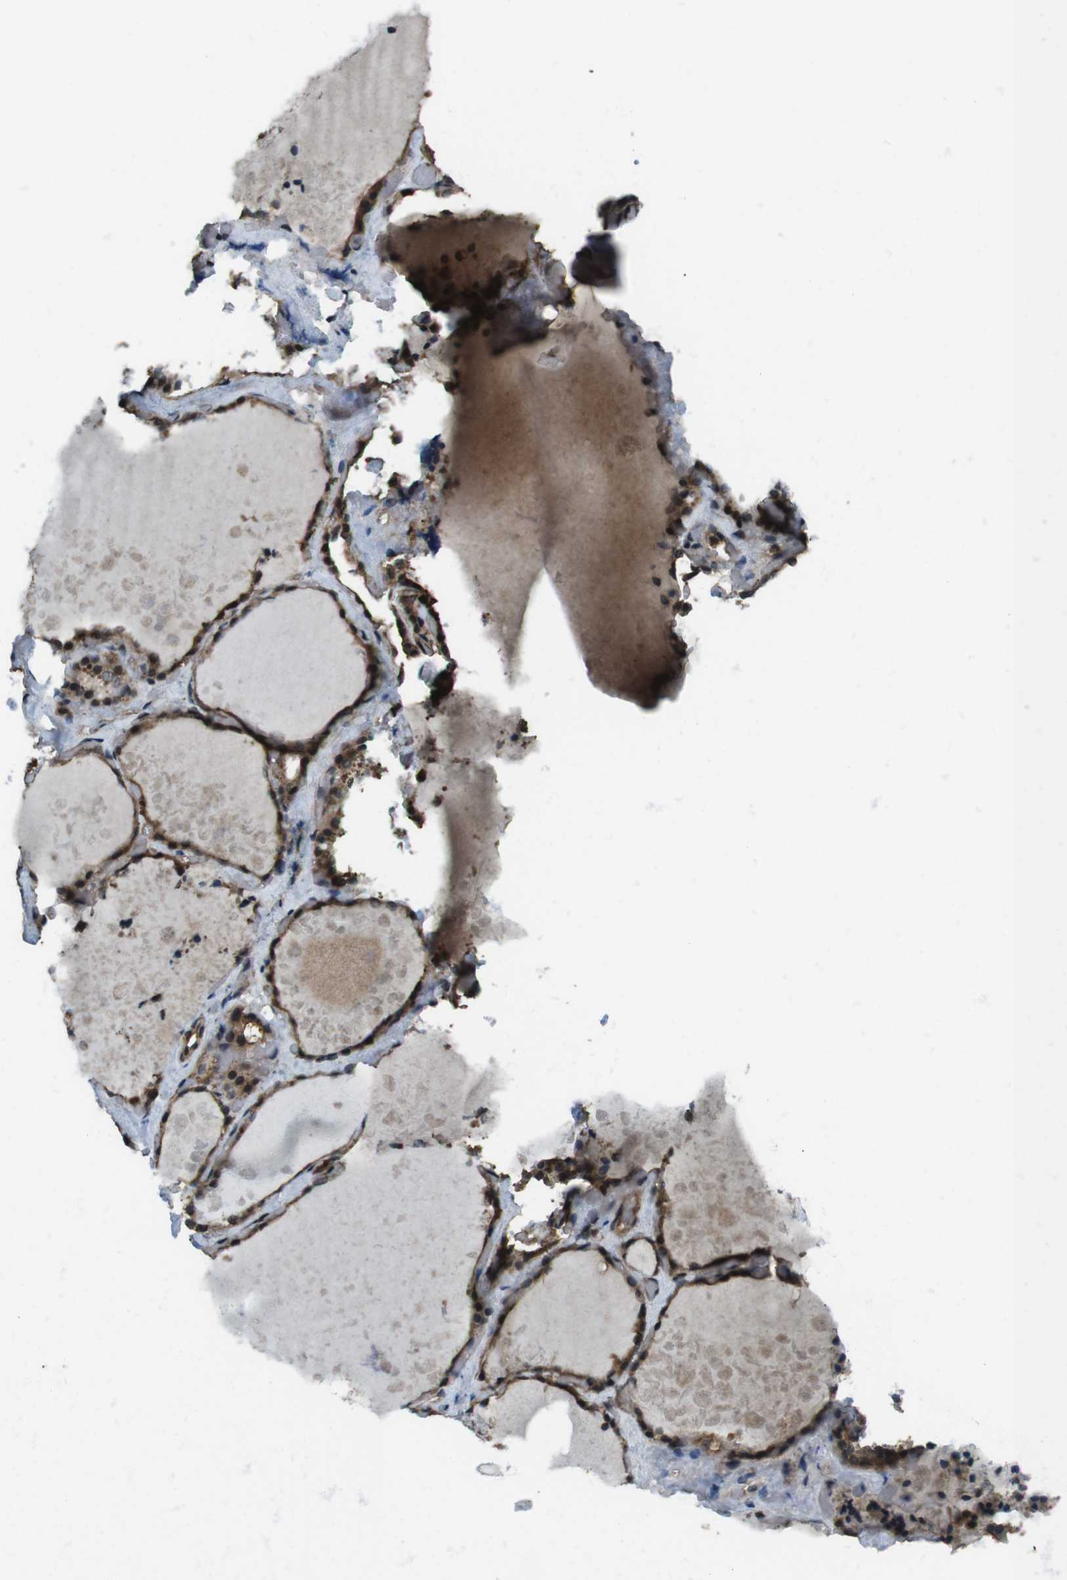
{"staining": {"intensity": "strong", "quantity": ">75%", "location": "cytoplasmic/membranous,nuclear"}, "tissue": "thyroid gland", "cell_type": "Glandular cells", "image_type": "normal", "snomed": [{"axis": "morphology", "description": "Normal tissue, NOS"}, {"axis": "topography", "description": "Thyroid gland"}], "caption": "Immunohistochemical staining of benign thyroid gland reveals high levels of strong cytoplasmic/membranous,nuclear positivity in about >75% of glandular cells.", "gene": "TIAM2", "patient": {"sex": "male", "age": 61}}